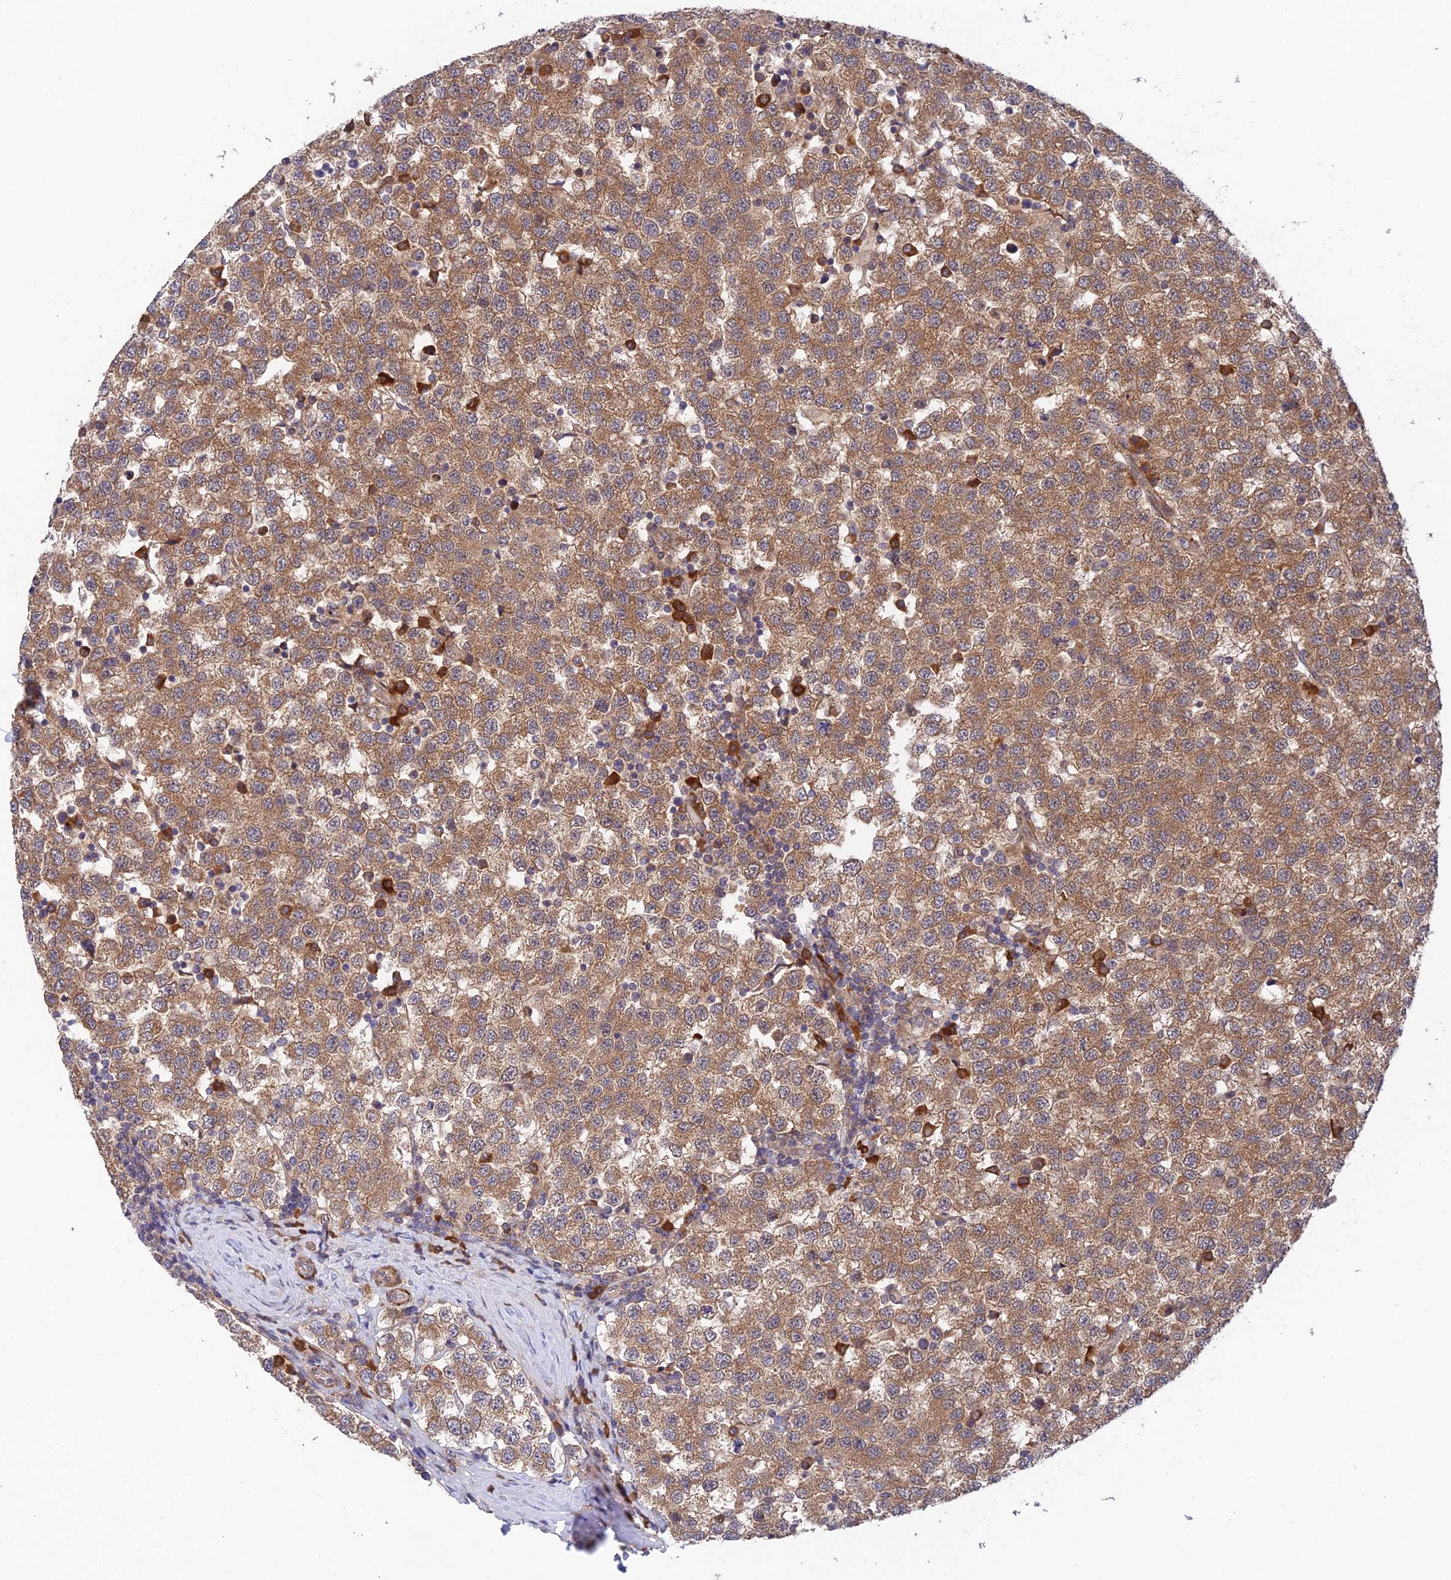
{"staining": {"intensity": "moderate", "quantity": ">75%", "location": "cytoplasmic/membranous"}, "tissue": "testis cancer", "cell_type": "Tumor cells", "image_type": "cancer", "snomed": [{"axis": "morphology", "description": "Seminoma, NOS"}, {"axis": "topography", "description": "Testis"}], "caption": "Protein expression analysis of testis seminoma reveals moderate cytoplasmic/membranous expression in approximately >75% of tumor cells. (brown staining indicates protein expression, while blue staining denotes nuclei).", "gene": "UROS", "patient": {"sex": "male", "age": 34}}